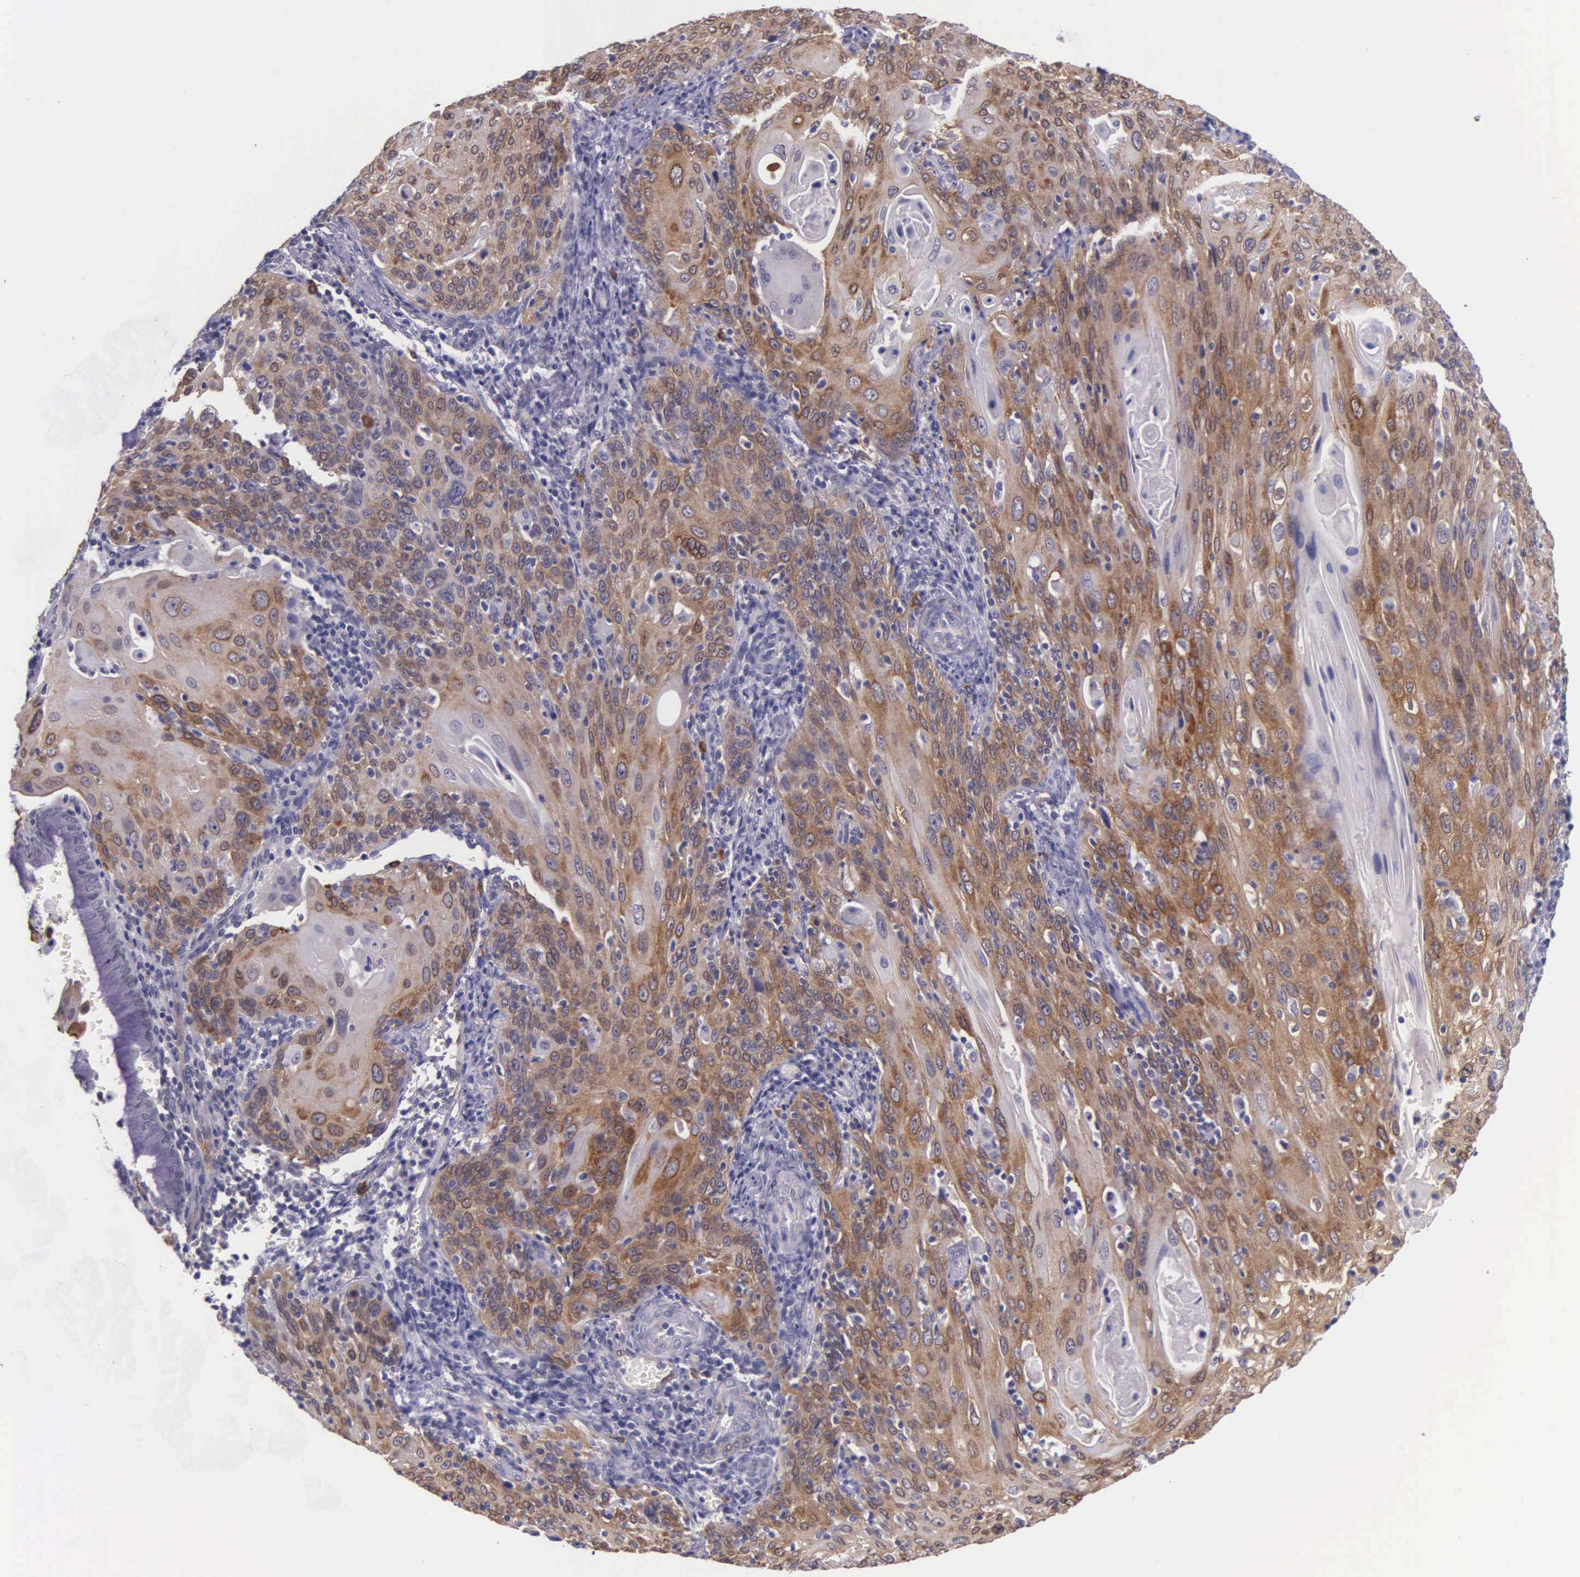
{"staining": {"intensity": "moderate", "quantity": ">75%", "location": "cytoplasmic/membranous"}, "tissue": "cervical cancer", "cell_type": "Tumor cells", "image_type": "cancer", "snomed": [{"axis": "morphology", "description": "Squamous cell carcinoma, NOS"}, {"axis": "topography", "description": "Cervix"}], "caption": "Approximately >75% of tumor cells in human cervical squamous cell carcinoma exhibit moderate cytoplasmic/membranous protein positivity as visualized by brown immunohistochemical staining.", "gene": "AHNAK2", "patient": {"sex": "female", "age": 54}}